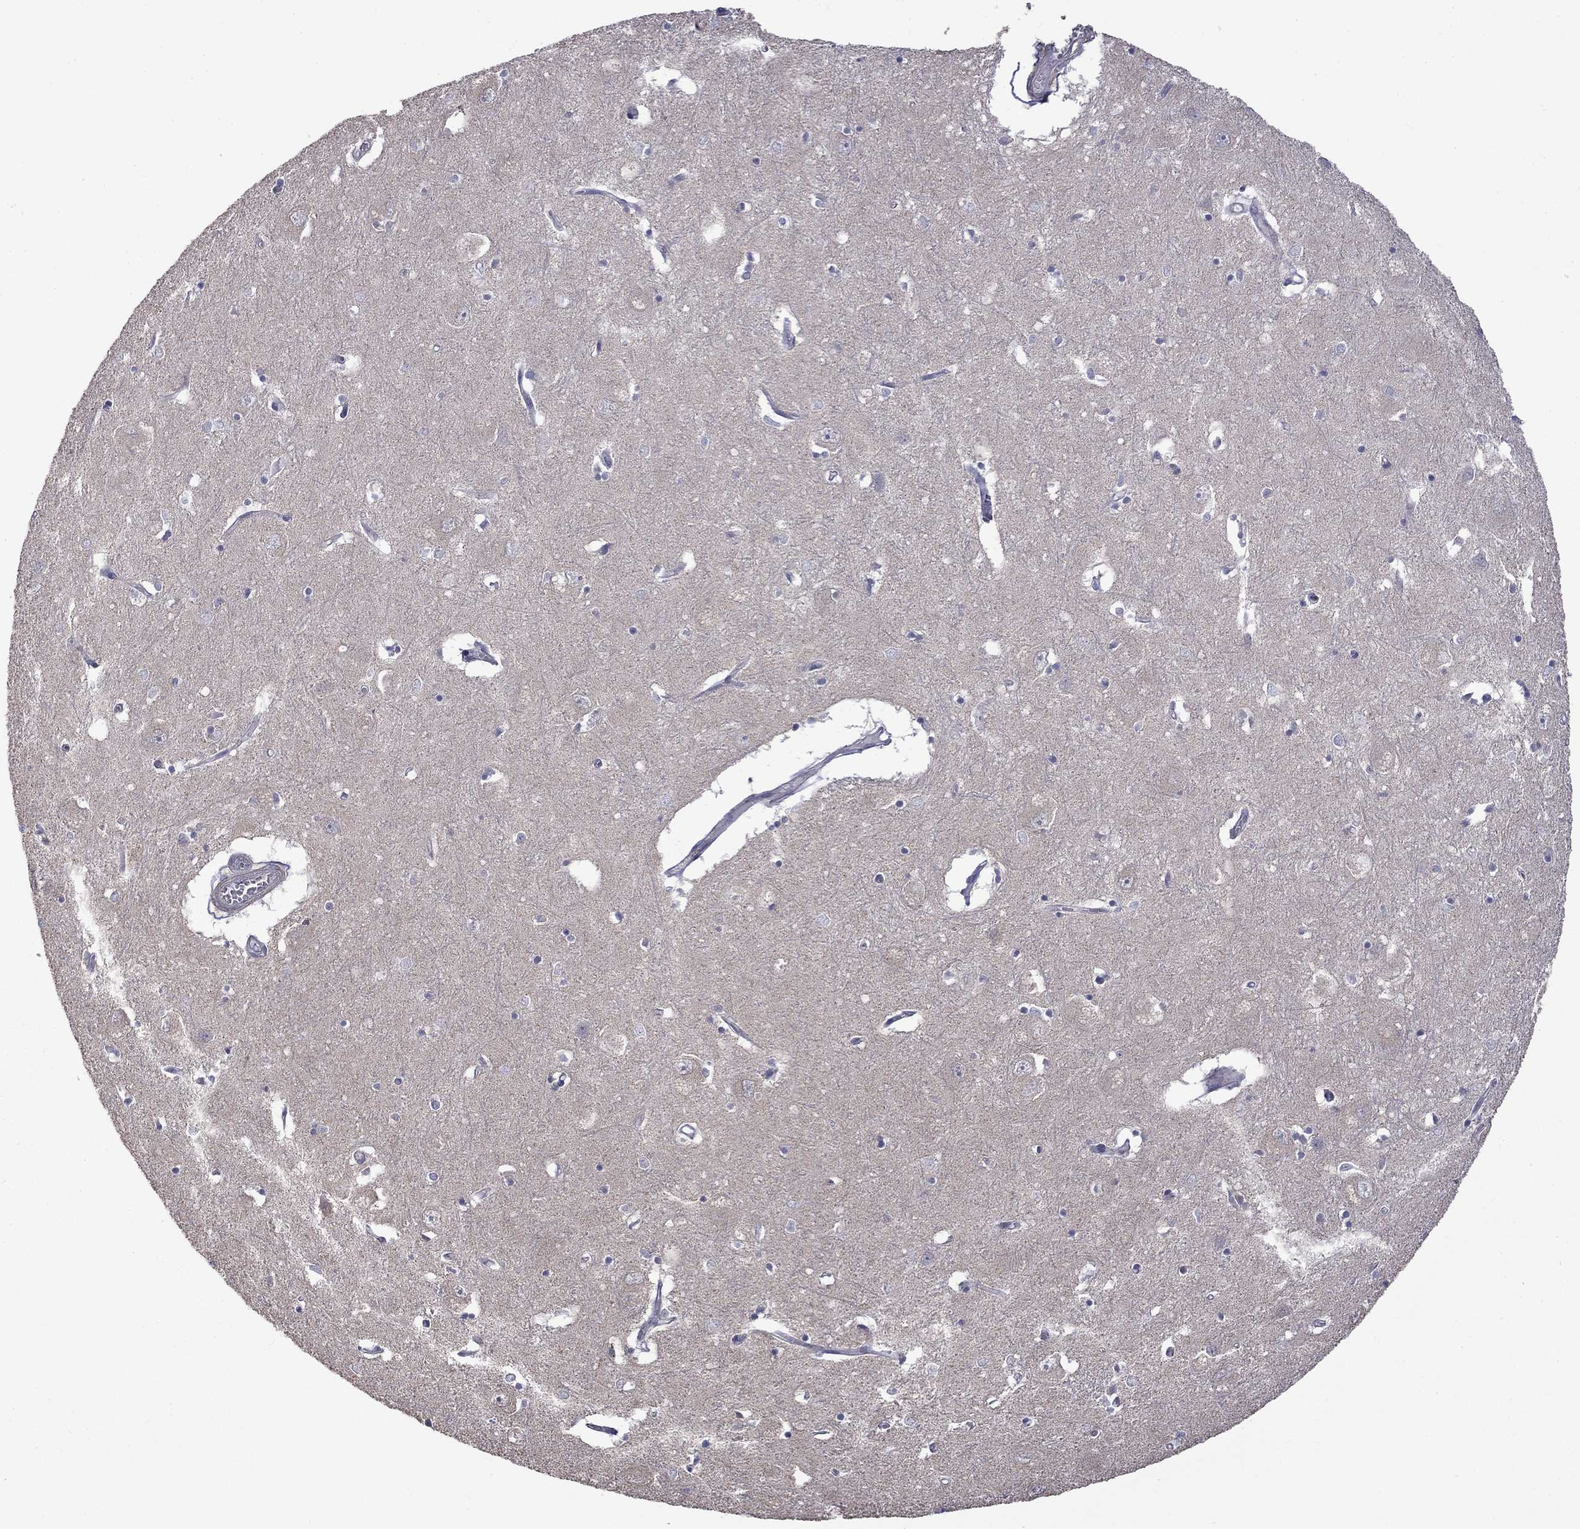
{"staining": {"intensity": "negative", "quantity": "none", "location": "none"}, "tissue": "caudate", "cell_type": "Glial cells", "image_type": "normal", "snomed": [{"axis": "morphology", "description": "Normal tissue, NOS"}, {"axis": "topography", "description": "Lateral ventricle wall"}], "caption": "A high-resolution histopathology image shows IHC staining of benign caudate, which displays no significant staining in glial cells.", "gene": "SLC39A14", "patient": {"sex": "male", "age": 54}}